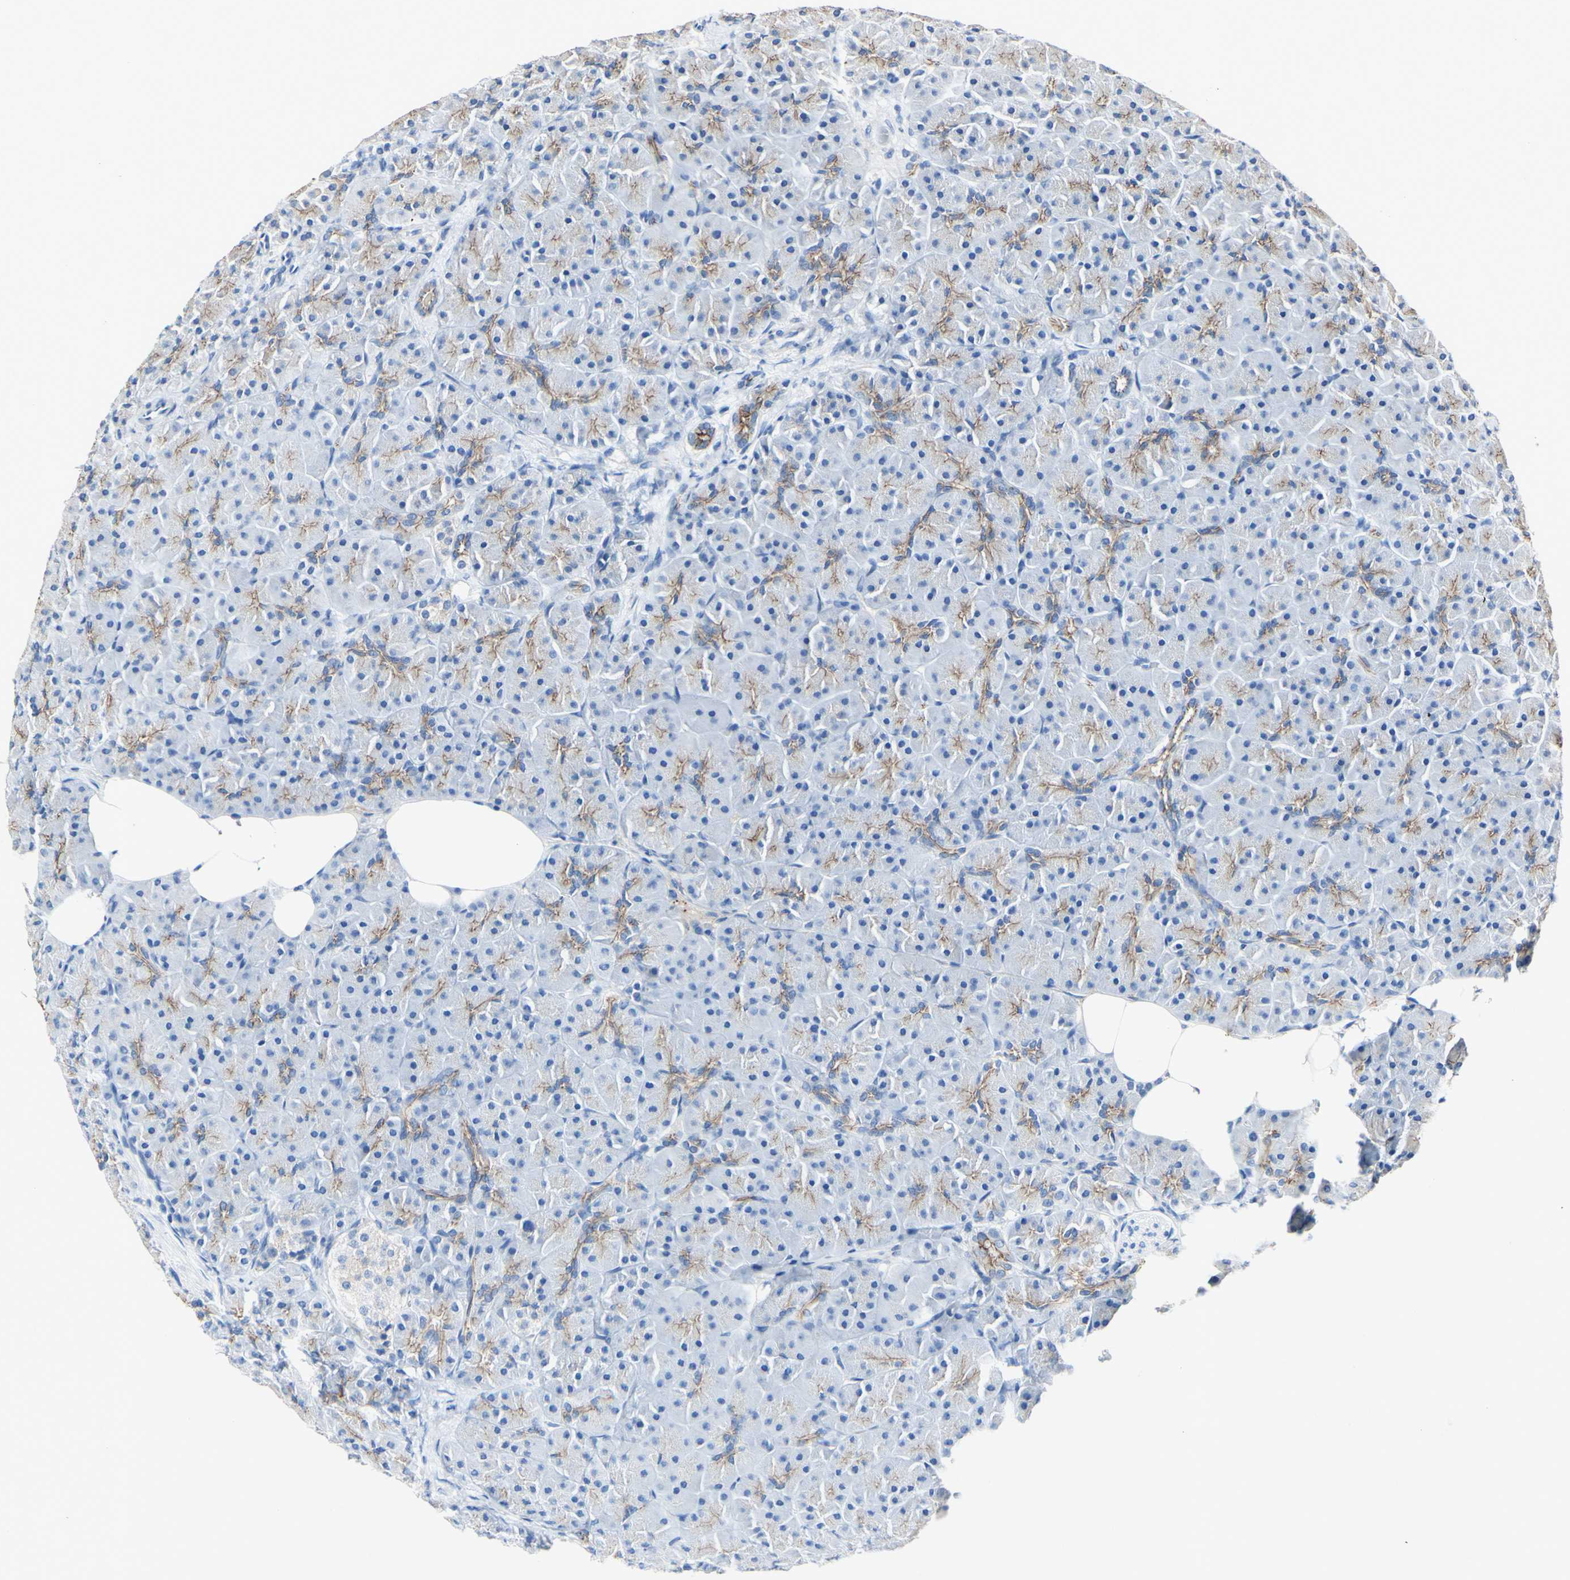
{"staining": {"intensity": "moderate", "quantity": "25%-75%", "location": "cytoplasmic/membranous"}, "tissue": "pancreas", "cell_type": "Exocrine glandular cells", "image_type": "normal", "snomed": [{"axis": "morphology", "description": "Normal tissue, NOS"}, {"axis": "topography", "description": "Pancreas"}], "caption": "Protein staining shows moderate cytoplasmic/membranous positivity in approximately 25%-75% of exocrine glandular cells in unremarkable pancreas. (Brightfield microscopy of DAB IHC at high magnification).", "gene": "DSC2", "patient": {"sex": "male", "age": 66}}